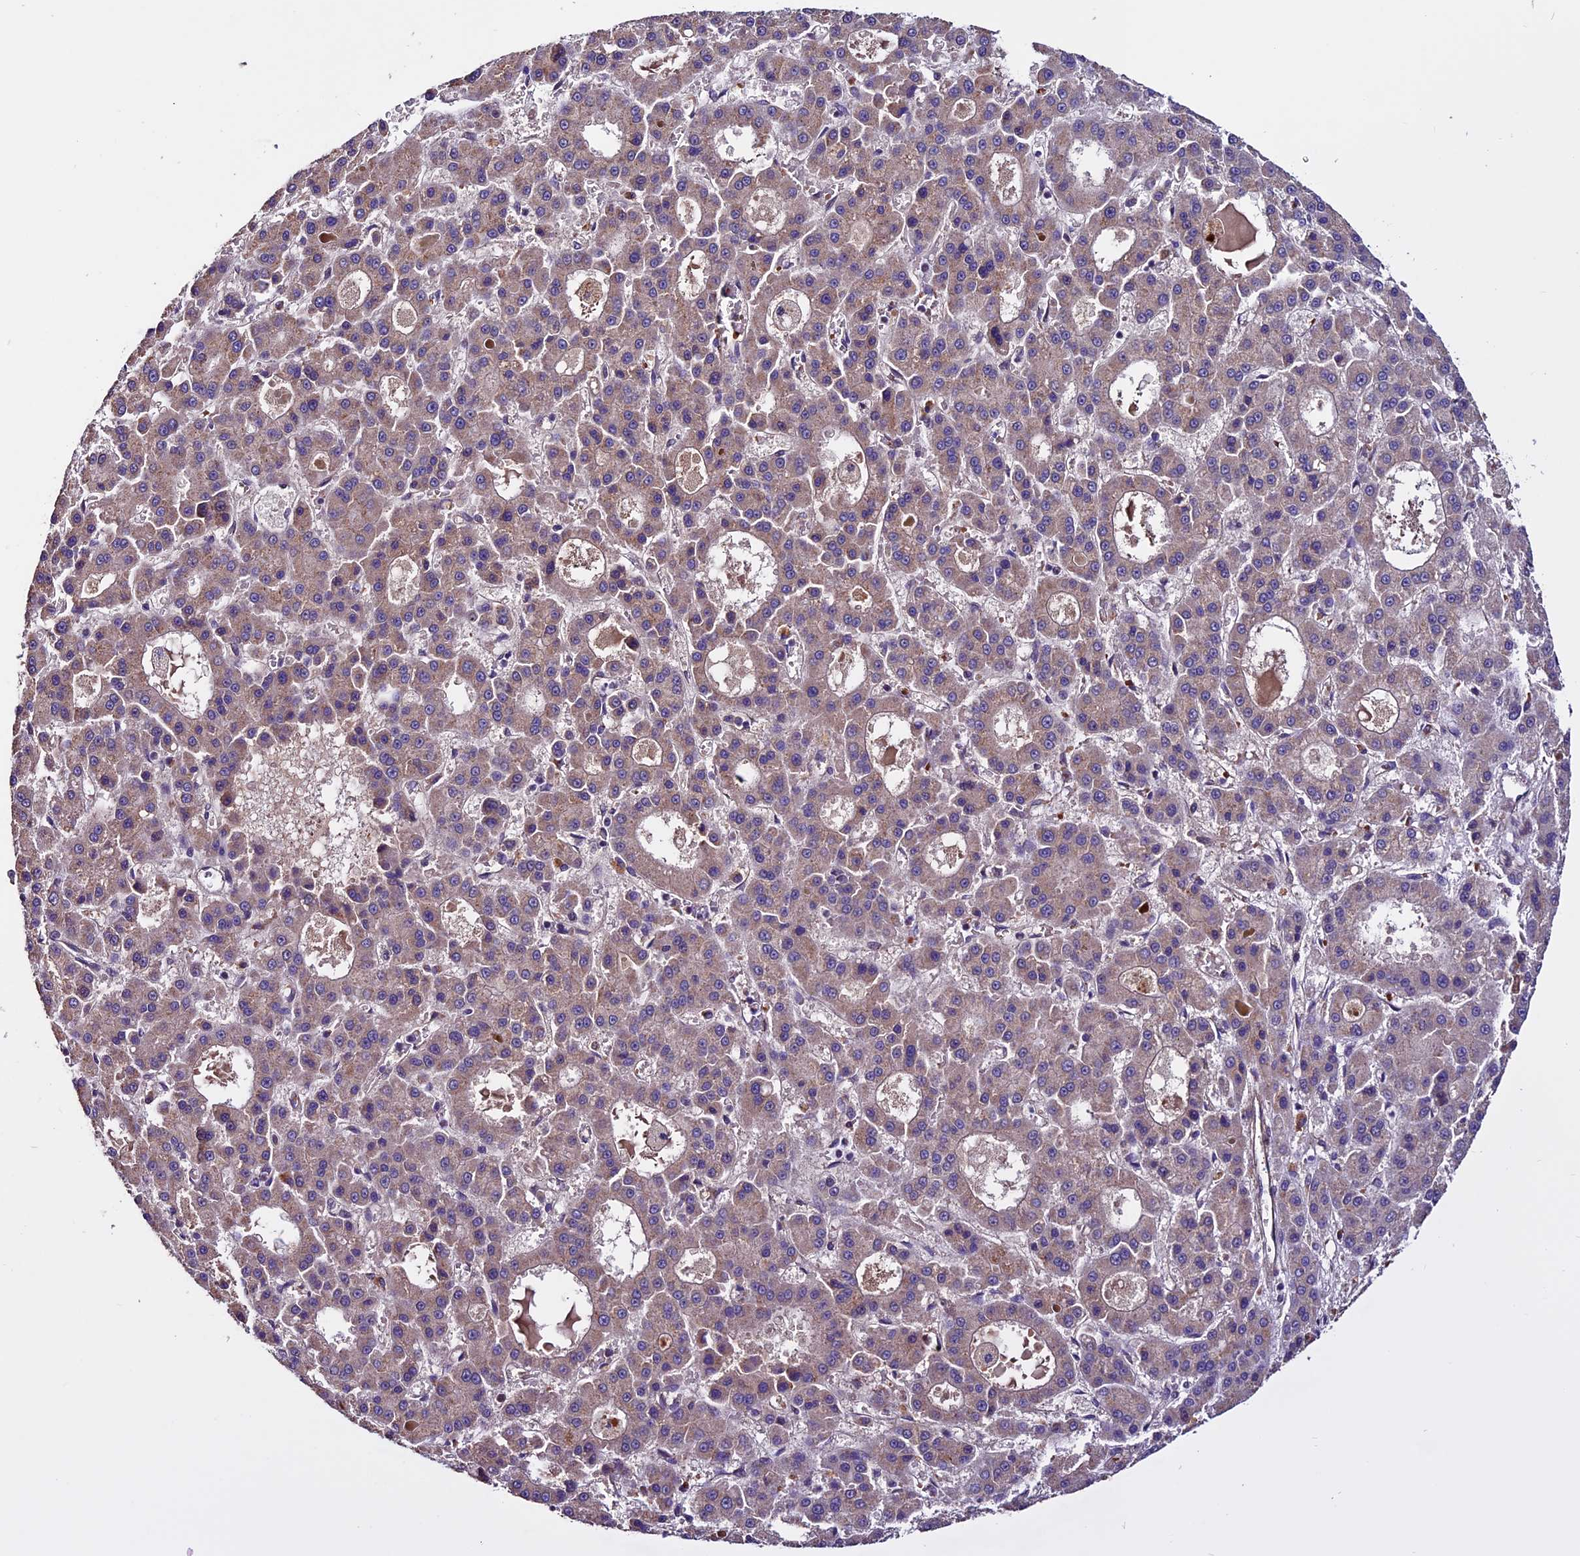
{"staining": {"intensity": "moderate", "quantity": ">75%", "location": "cytoplasmic/membranous"}, "tissue": "liver cancer", "cell_type": "Tumor cells", "image_type": "cancer", "snomed": [{"axis": "morphology", "description": "Carcinoma, Hepatocellular, NOS"}, {"axis": "topography", "description": "Liver"}], "caption": "Approximately >75% of tumor cells in human liver cancer (hepatocellular carcinoma) show moderate cytoplasmic/membranous protein positivity as visualized by brown immunohistochemical staining.", "gene": "RINL", "patient": {"sex": "male", "age": 70}}